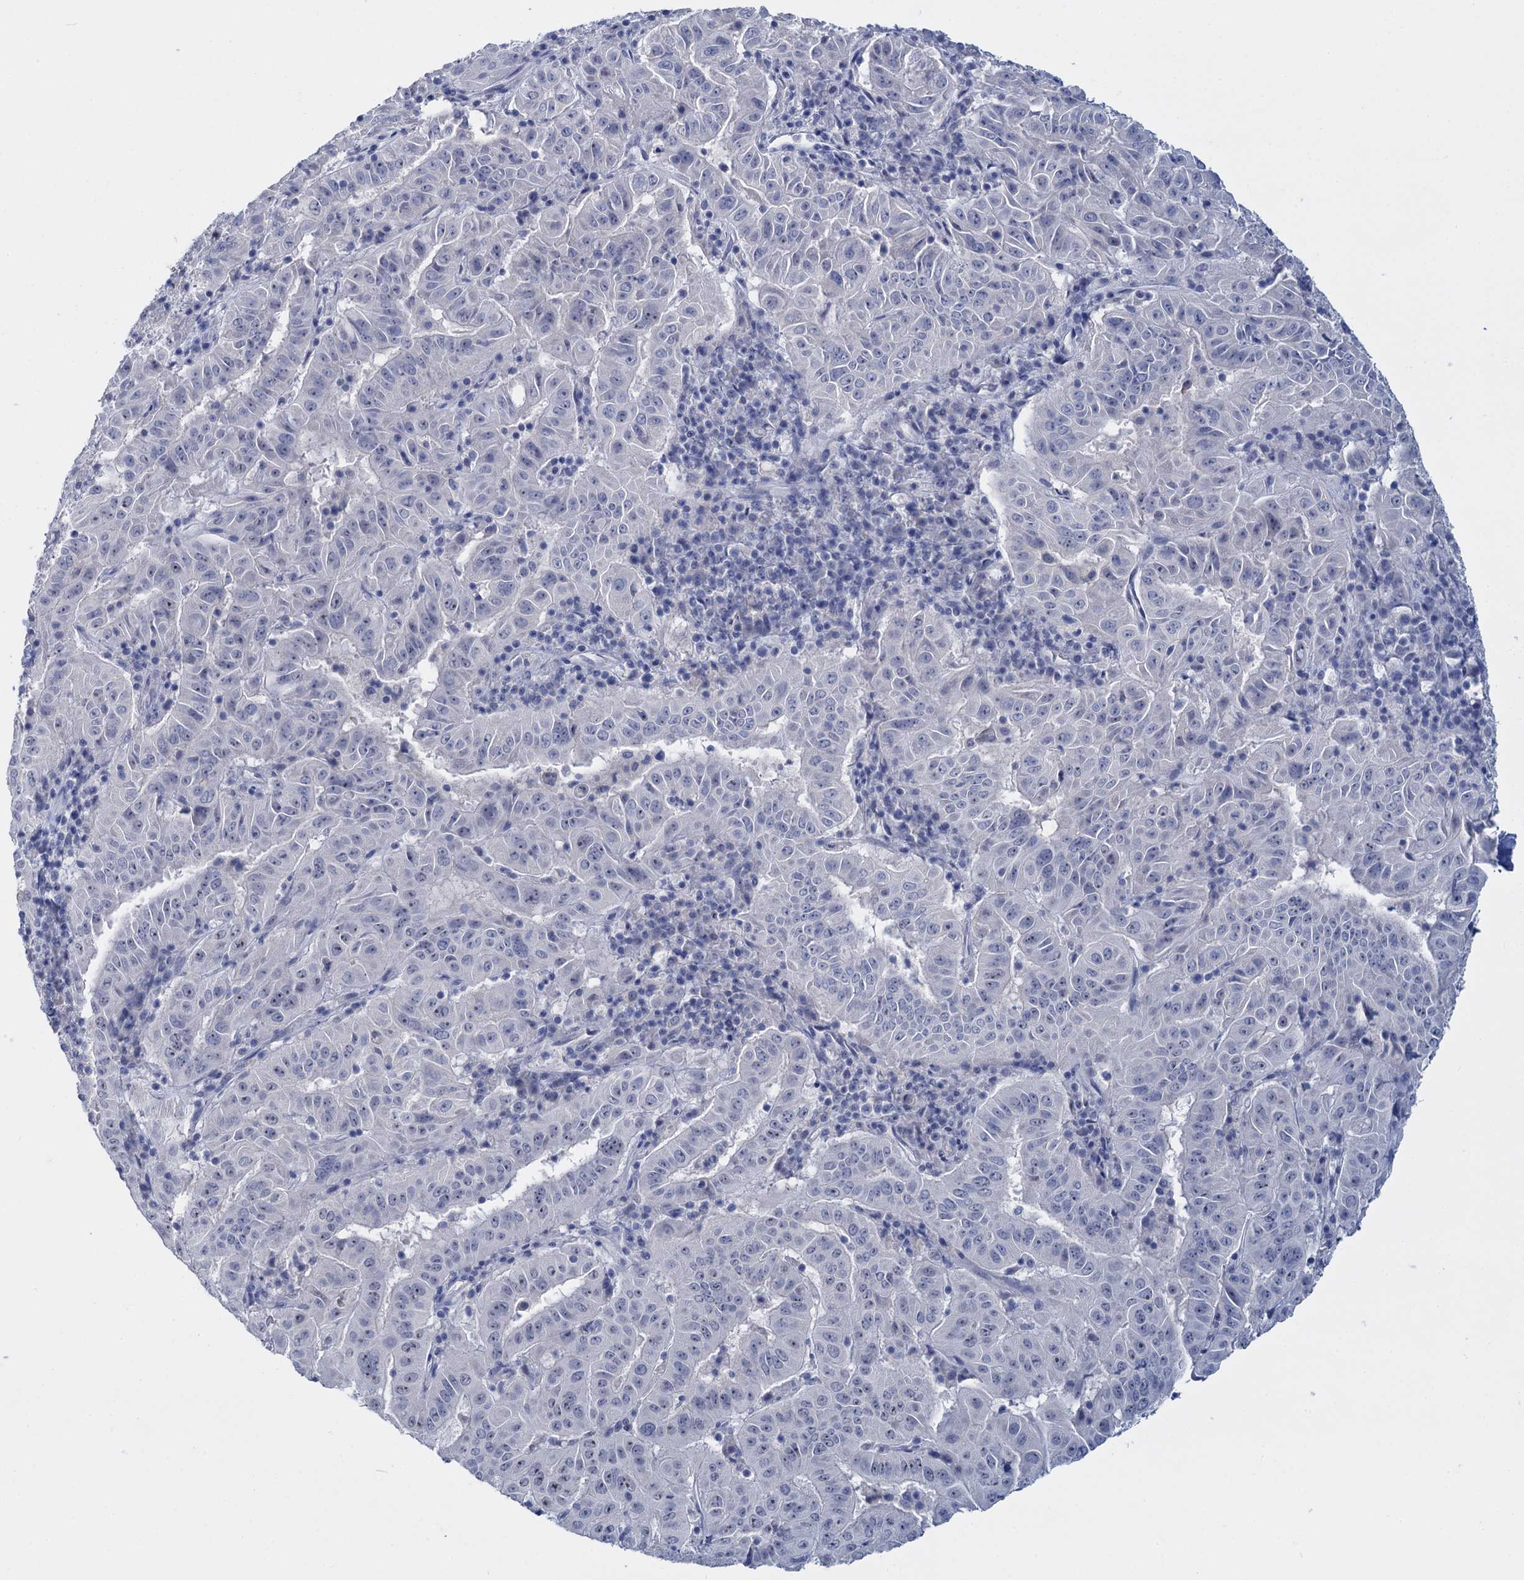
{"staining": {"intensity": "negative", "quantity": "none", "location": "none"}, "tissue": "pancreatic cancer", "cell_type": "Tumor cells", "image_type": "cancer", "snomed": [{"axis": "morphology", "description": "Adenocarcinoma, NOS"}, {"axis": "topography", "description": "Pancreas"}], "caption": "Immunohistochemistry (IHC) image of pancreatic adenocarcinoma stained for a protein (brown), which shows no staining in tumor cells.", "gene": "SFN", "patient": {"sex": "male", "age": 63}}